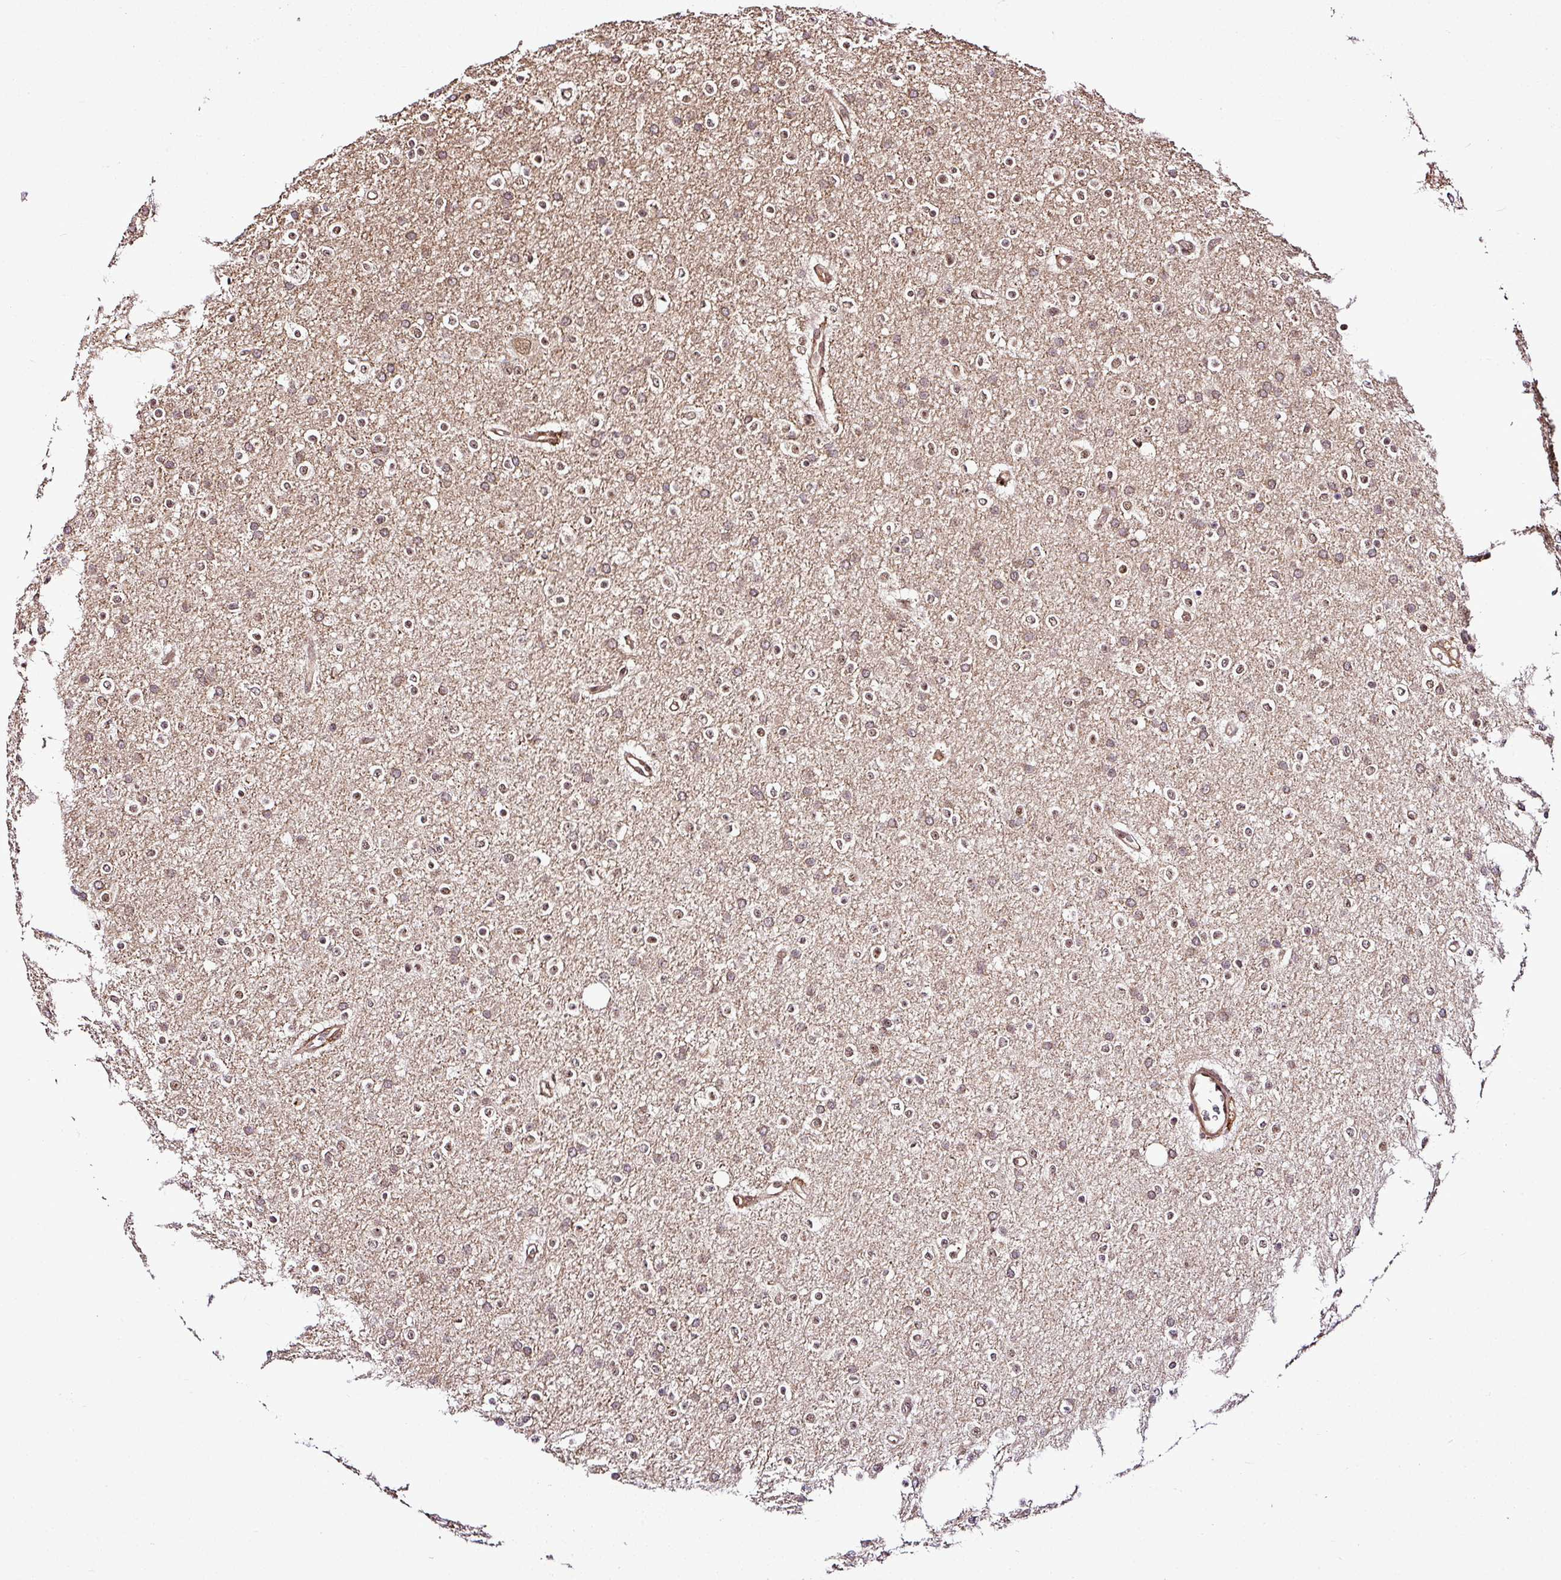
{"staining": {"intensity": "moderate", "quantity": ">75%", "location": "cytoplasmic/membranous,nuclear"}, "tissue": "glioma", "cell_type": "Tumor cells", "image_type": "cancer", "snomed": [{"axis": "morphology", "description": "Glioma, malignant, Low grade"}, {"axis": "topography", "description": "Brain"}], "caption": "A photomicrograph of human malignant glioma (low-grade) stained for a protein displays moderate cytoplasmic/membranous and nuclear brown staining in tumor cells.", "gene": "FAM153A", "patient": {"sex": "female", "age": 34}}